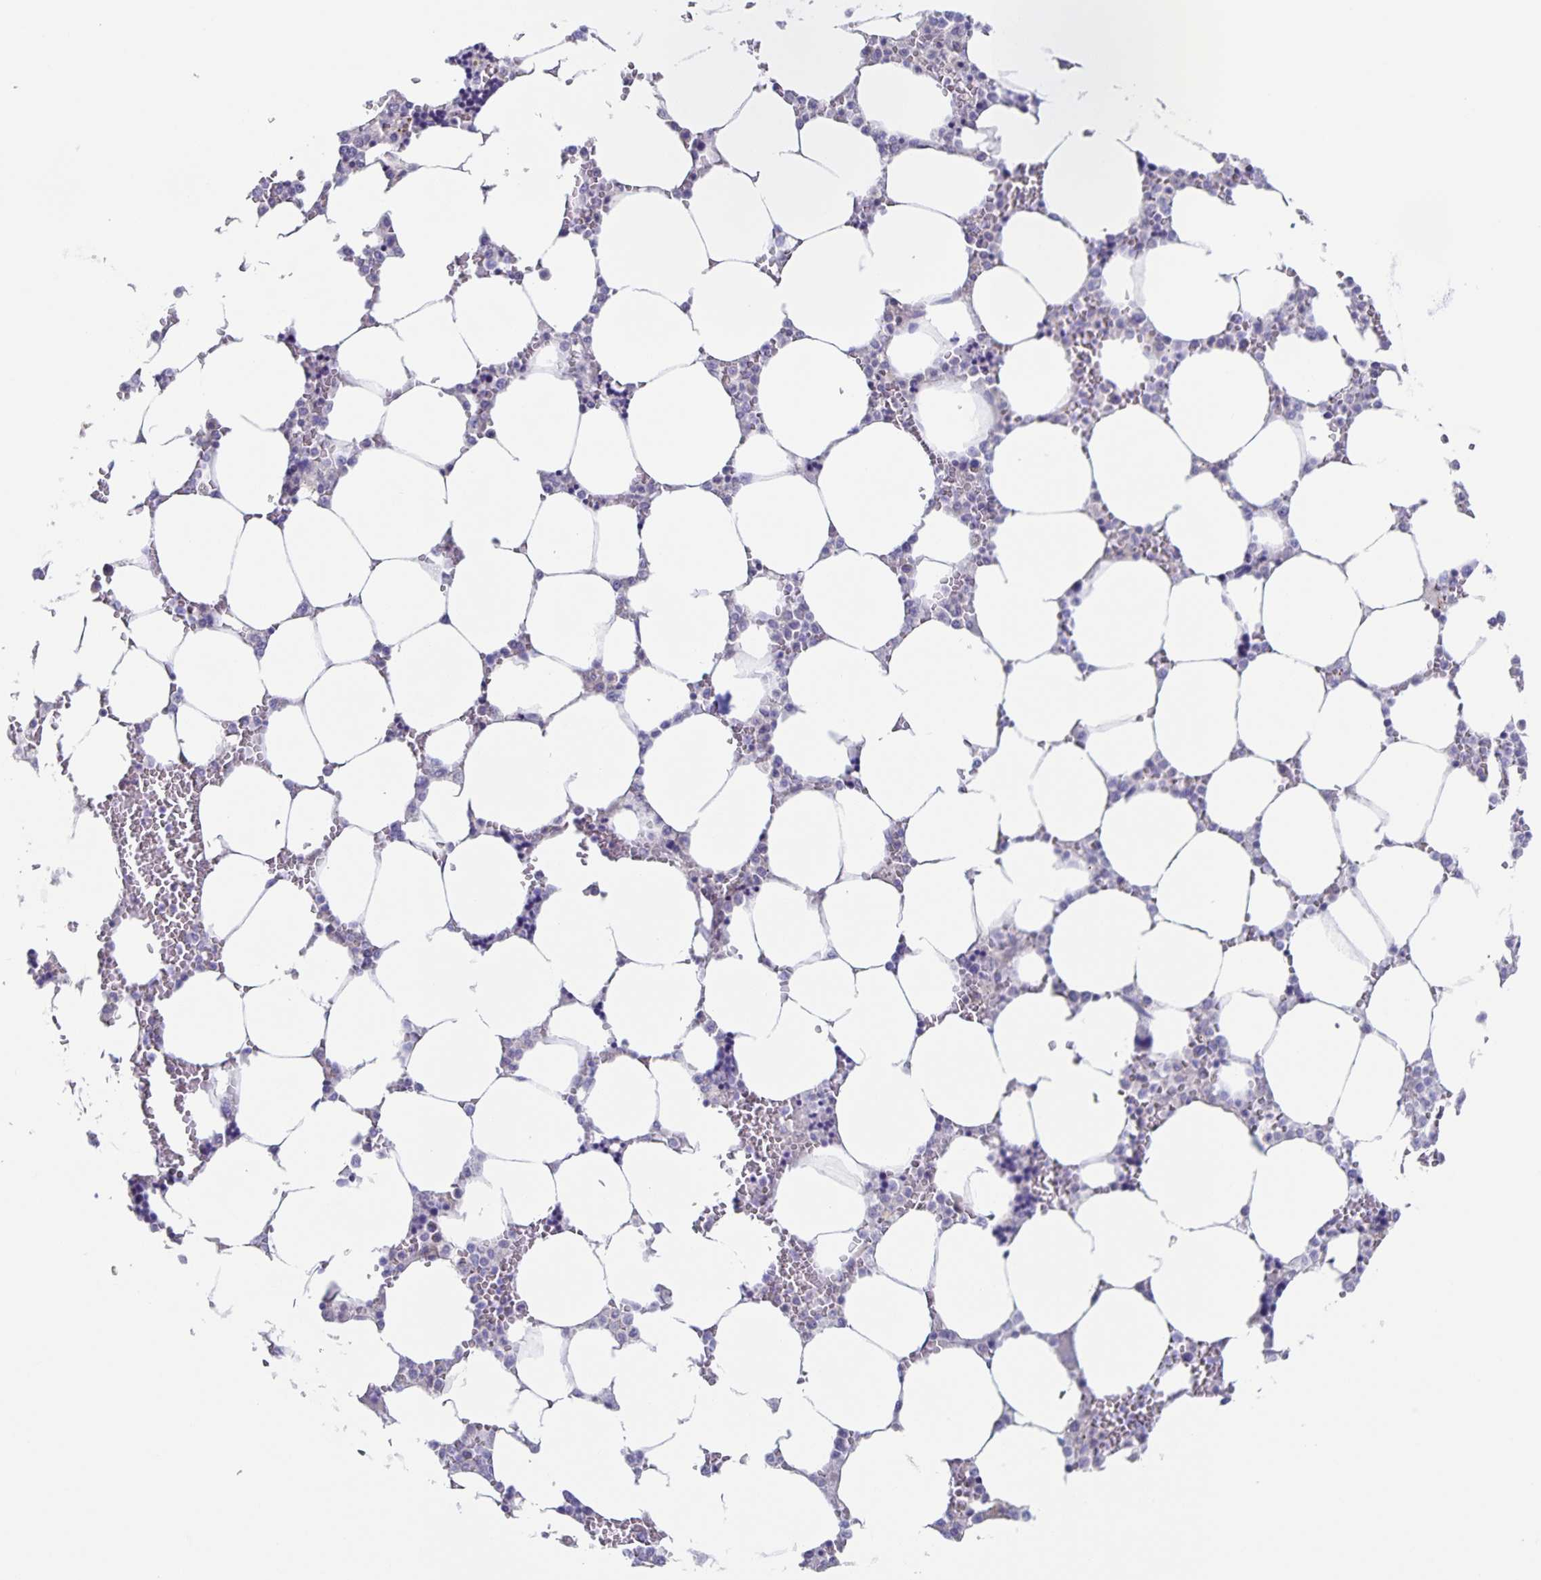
{"staining": {"intensity": "negative", "quantity": "none", "location": "none"}, "tissue": "bone marrow", "cell_type": "Hematopoietic cells", "image_type": "normal", "snomed": [{"axis": "morphology", "description": "Normal tissue, NOS"}, {"axis": "topography", "description": "Bone marrow"}], "caption": "Immunohistochemistry (IHC) image of normal human bone marrow stained for a protein (brown), which demonstrates no expression in hematopoietic cells.", "gene": "RPL36A", "patient": {"sex": "male", "age": 64}}